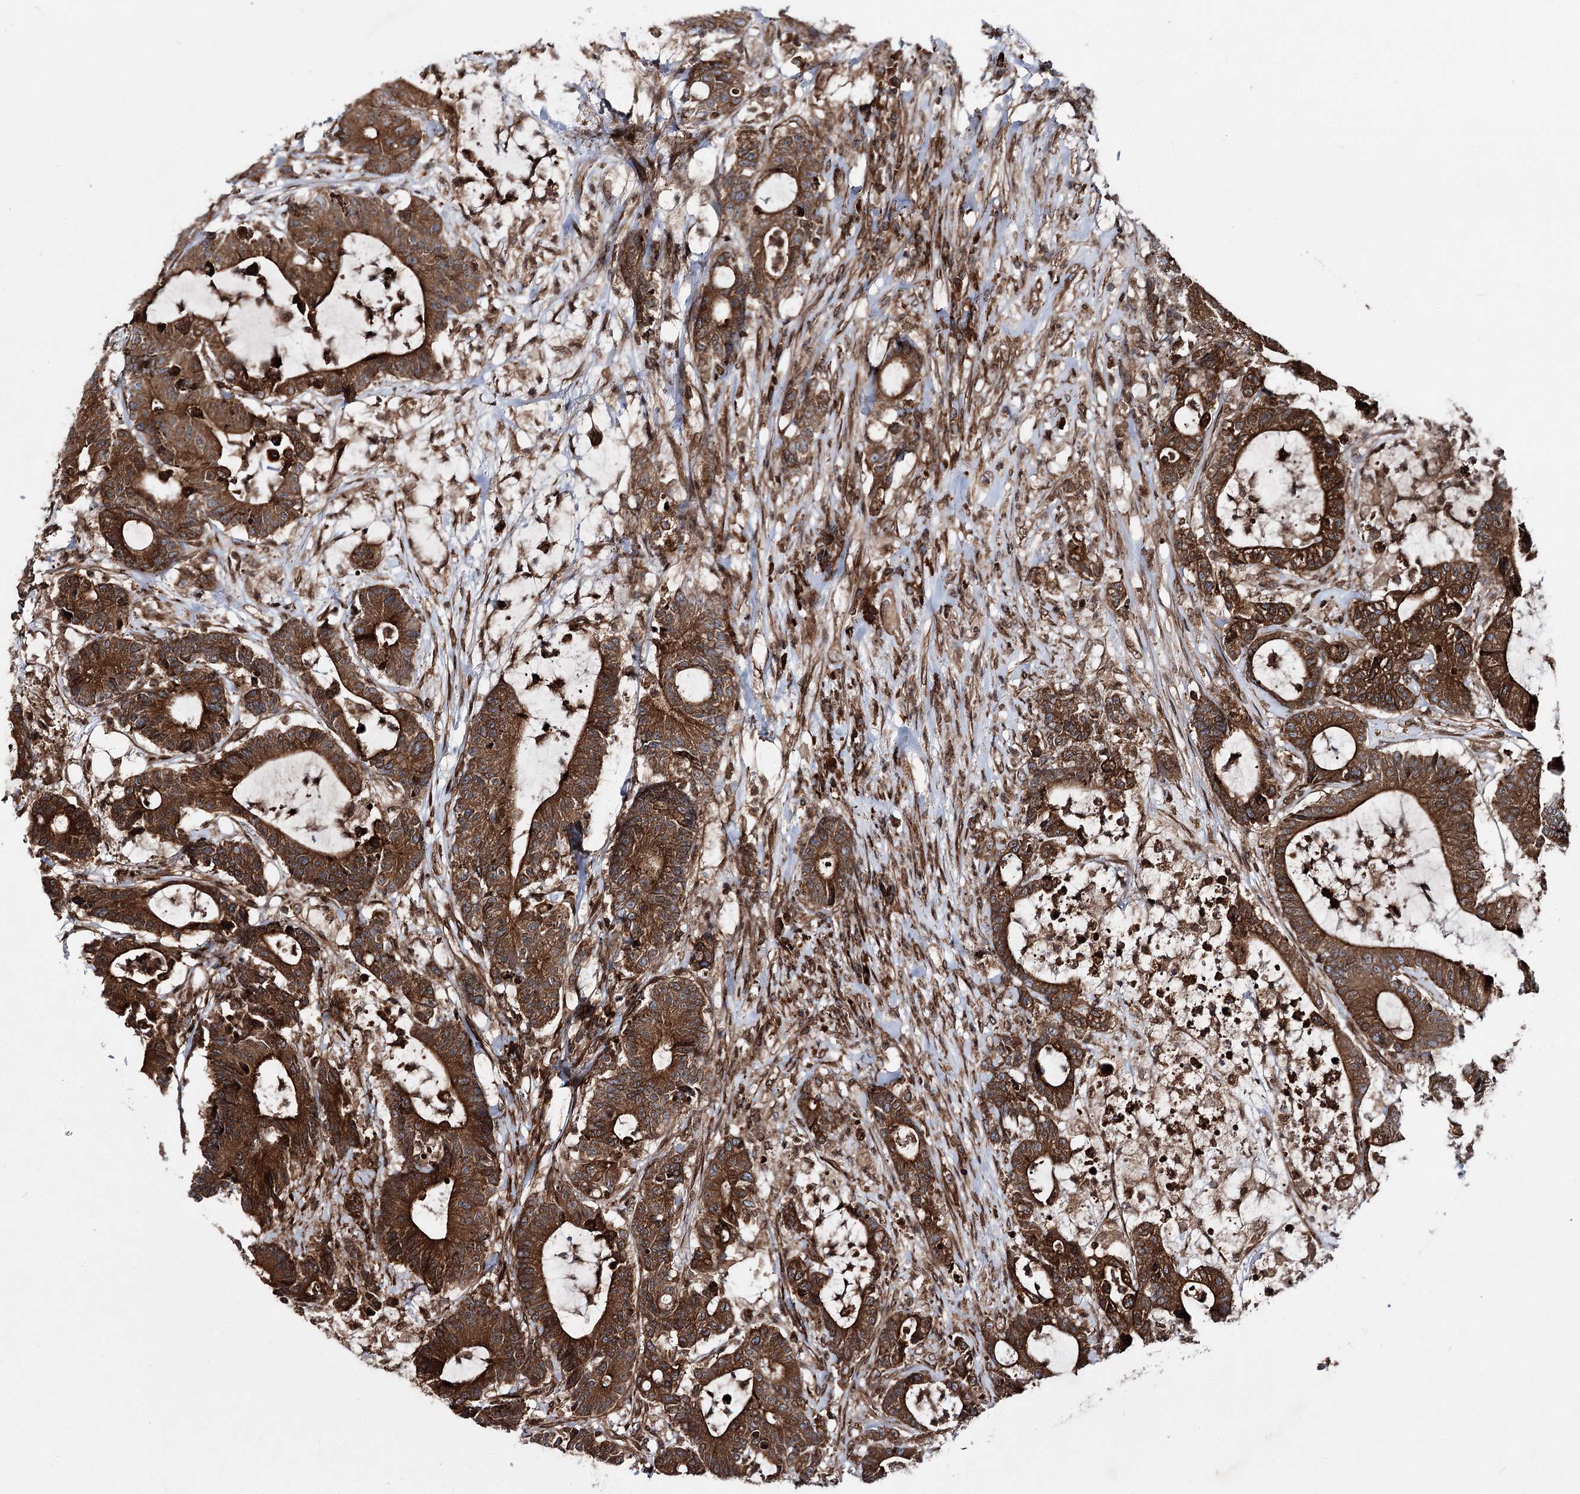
{"staining": {"intensity": "strong", "quantity": ">75%", "location": "cytoplasmic/membranous"}, "tissue": "colorectal cancer", "cell_type": "Tumor cells", "image_type": "cancer", "snomed": [{"axis": "morphology", "description": "Adenocarcinoma, NOS"}, {"axis": "topography", "description": "Colon"}], "caption": "Strong cytoplasmic/membranous expression for a protein is identified in about >75% of tumor cells of colorectal cancer using IHC.", "gene": "FGFR1OP2", "patient": {"sex": "female", "age": 84}}